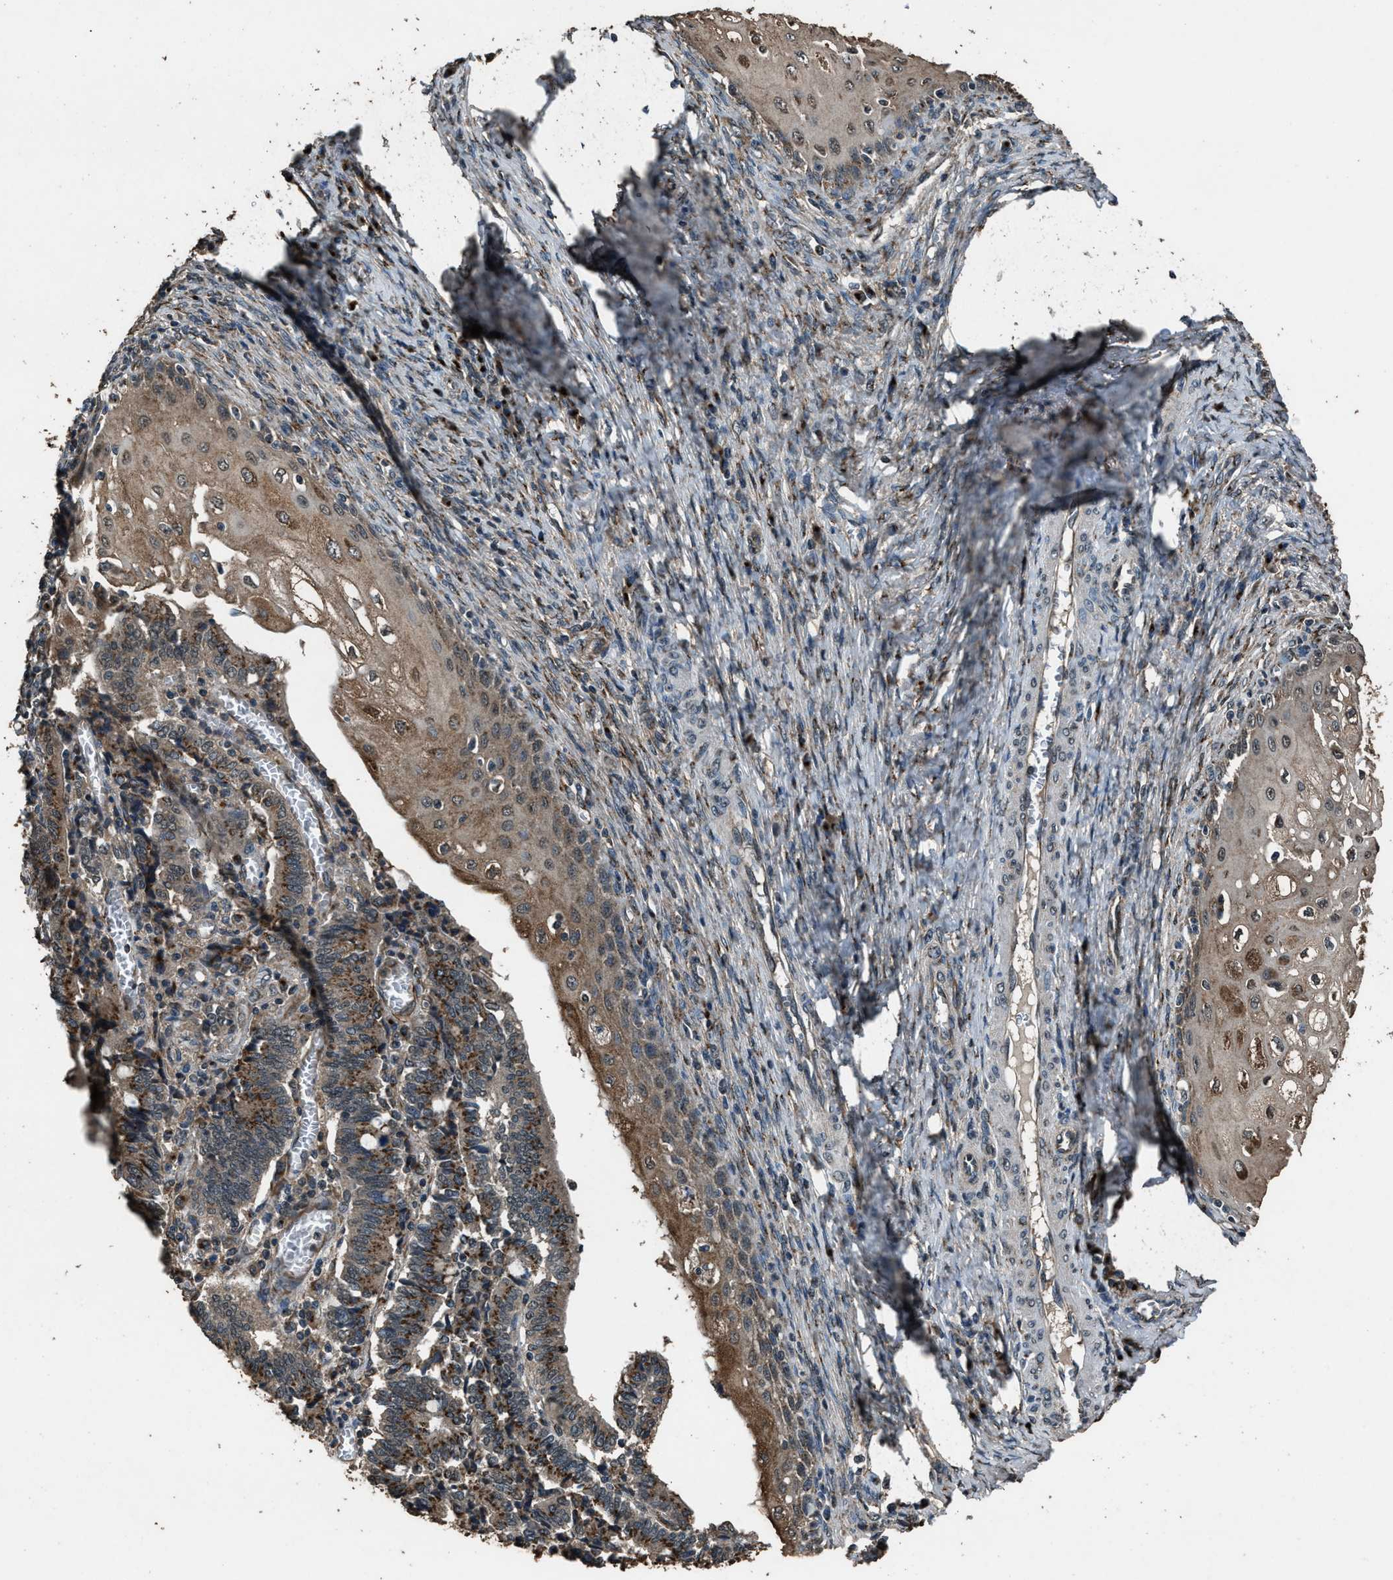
{"staining": {"intensity": "moderate", "quantity": "25%-75%", "location": "cytoplasmic/membranous"}, "tissue": "cervical cancer", "cell_type": "Tumor cells", "image_type": "cancer", "snomed": [{"axis": "morphology", "description": "Adenocarcinoma, NOS"}, {"axis": "topography", "description": "Cervix"}], "caption": "IHC (DAB (3,3'-diaminobenzidine)) staining of cervical cancer reveals moderate cytoplasmic/membranous protein positivity in about 25%-75% of tumor cells.", "gene": "SLC38A10", "patient": {"sex": "female", "age": 44}}